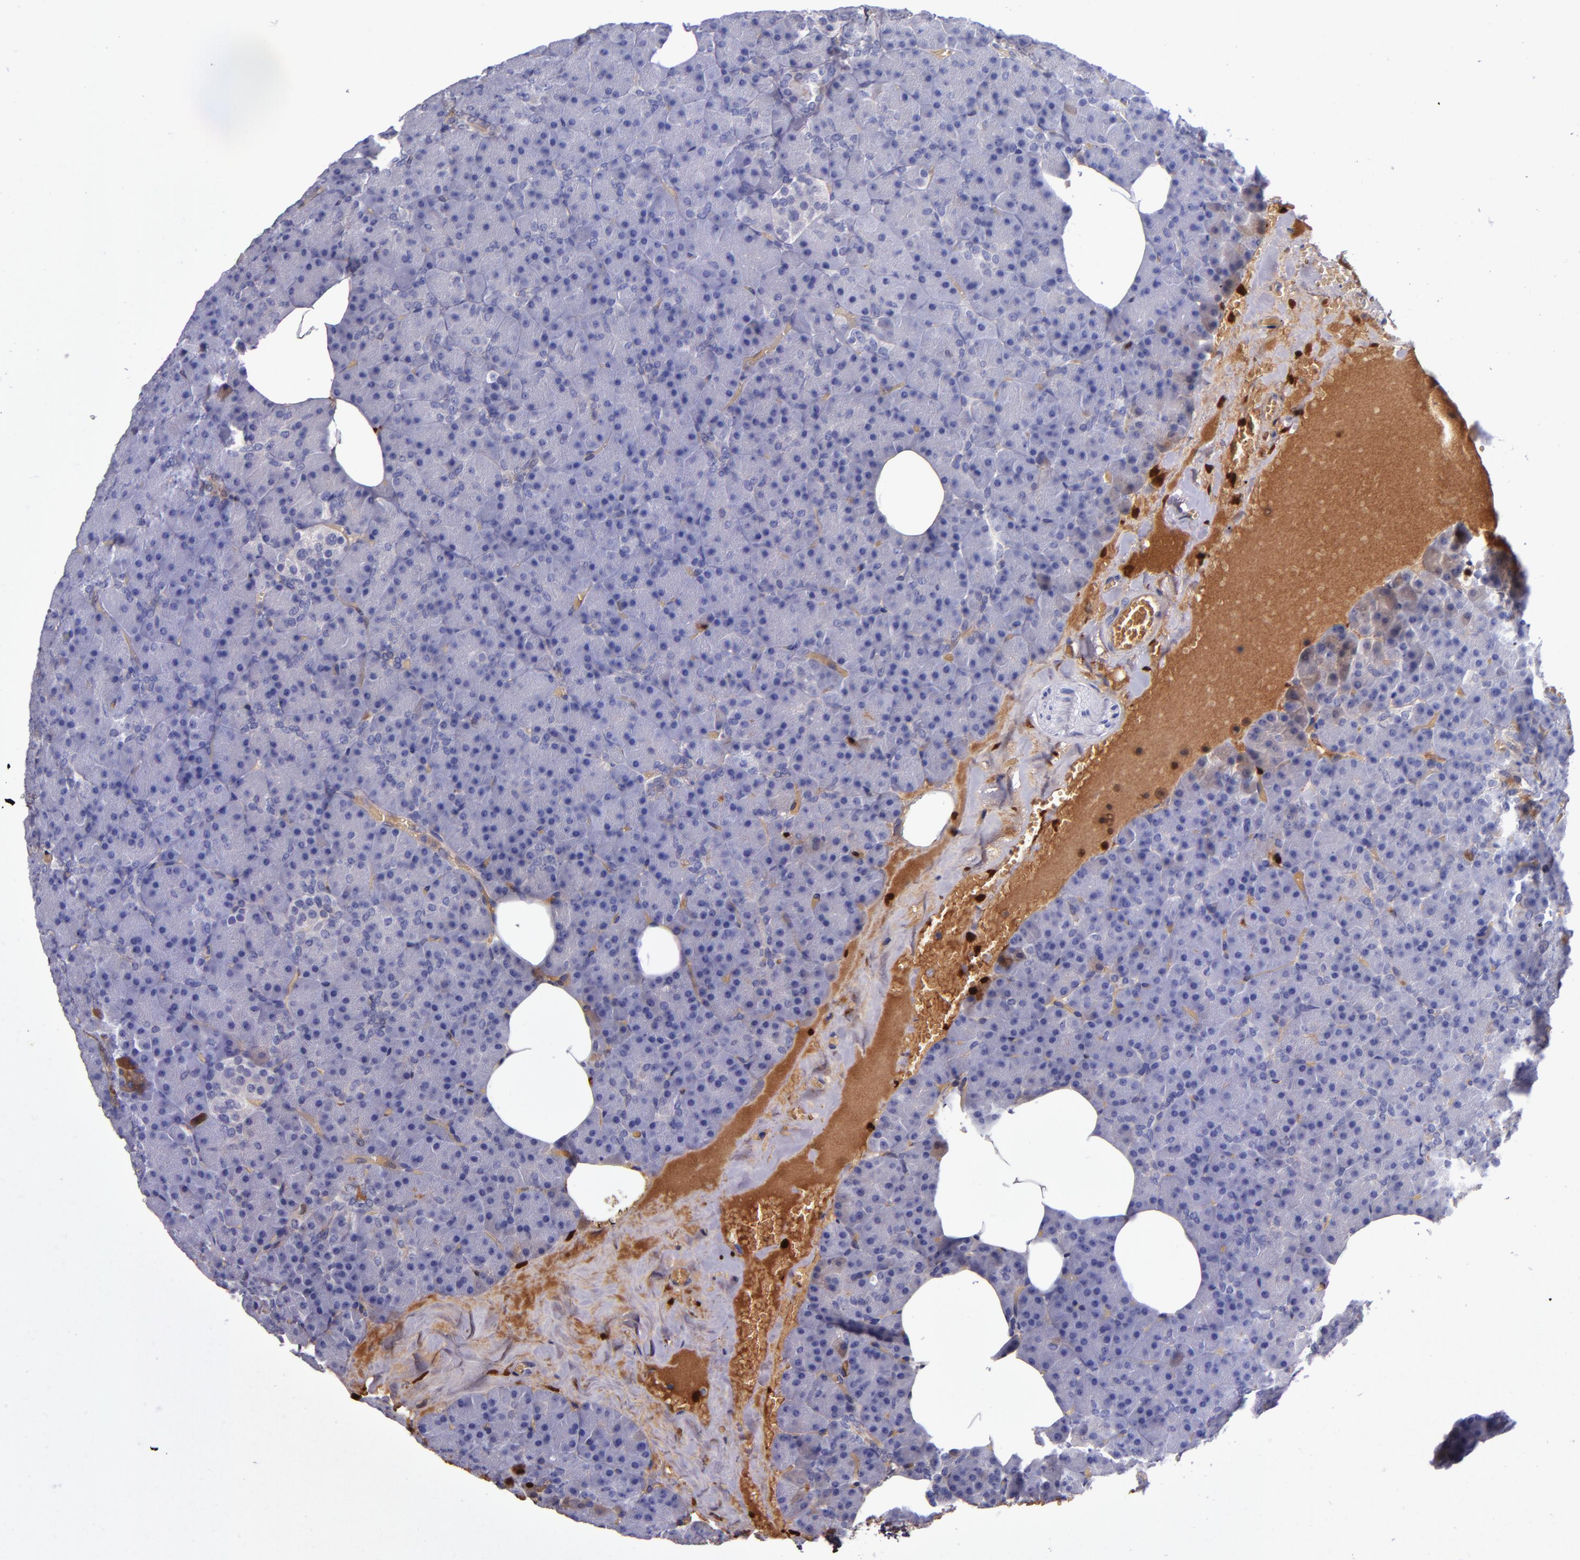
{"staining": {"intensity": "moderate", "quantity": "25%-75%", "location": "cytoplasmic/membranous"}, "tissue": "pancreas", "cell_type": "Exocrine glandular cells", "image_type": "normal", "snomed": [{"axis": "morphology", "description": "Normal tissue, NOS"}, {"axis": "topography", "description": "Pancreas"}], "caption": "The photomicrograph reveals staining of normal pancreas, revealing moderate cytoplasmic/membranous protein staining (brown color) within exocrine glandular cells. The staining was performed using DAB, with brown indicating positive protein expression. Nuclei are stained blue with hematoxylin.", "gene": "CLEC3B", "patient": {"sex": "female", "age": 35}}